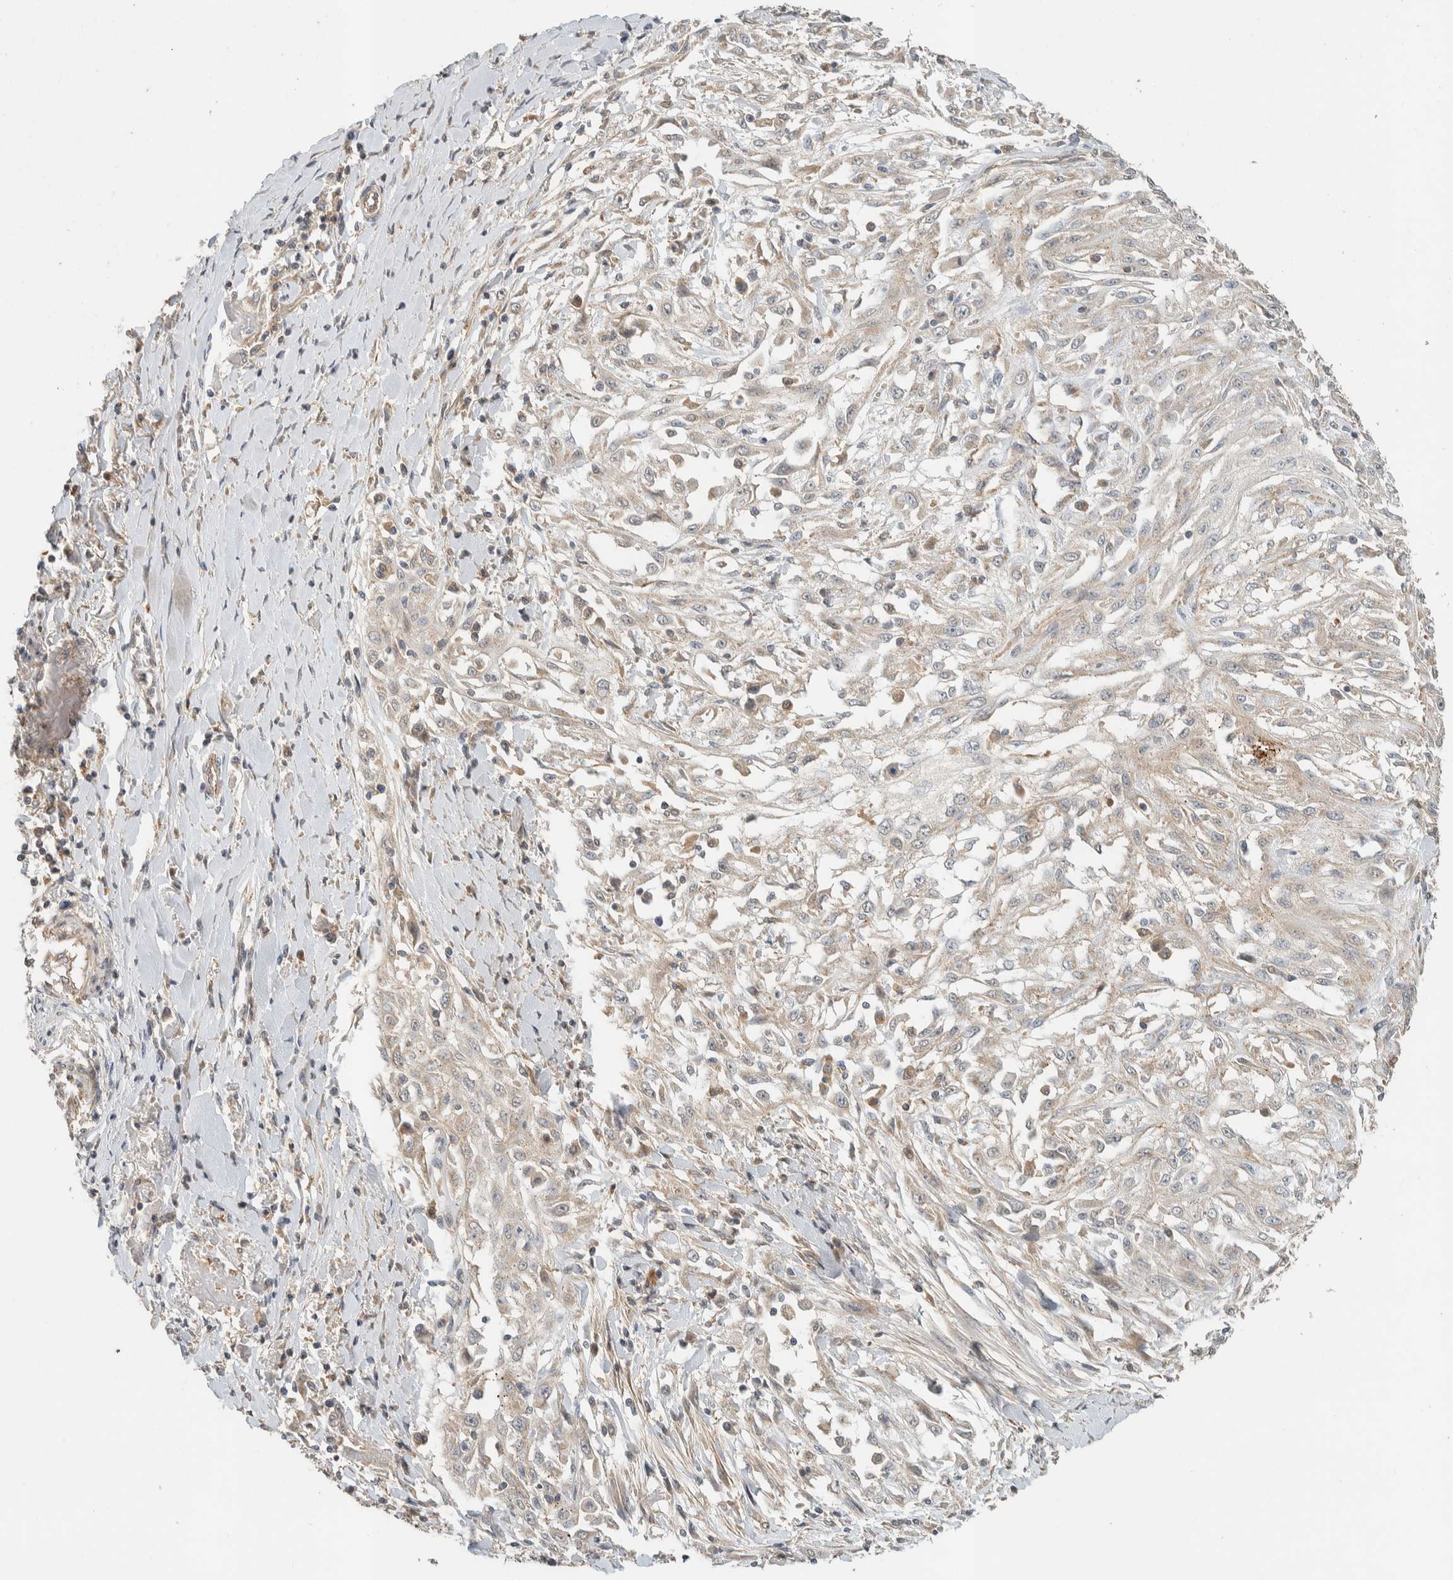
{"staining": {"intensity": "weak", "quantity": "<25%", "location": "cytoplasmic/membranous"}, "tissue": "skin cancer", "cell_type": "Tumor cells", "image_type": "cancer", "snomed": [{"axis": "morphology", "description": "Squamous cell carcinoma, NOS"}, {"axis": "morphology", "description": "Squamous cell carcinoma, metastatic, NOS"}, {"axis": "topography", "description": "Skin"}, {"axis": "topography", "description": "Lymph node"}], "caption": "IHC histopathology image of skin cancer (metastatic squamous cell carcinoma) stained for a protein (brown), which demonstrates no expression in tumor cells. (DAB (3,3'-diaminobenzidine) IHC, high magnification).", "gene": "PDE7B", "patient": {"sex": "male", "age": 75}}